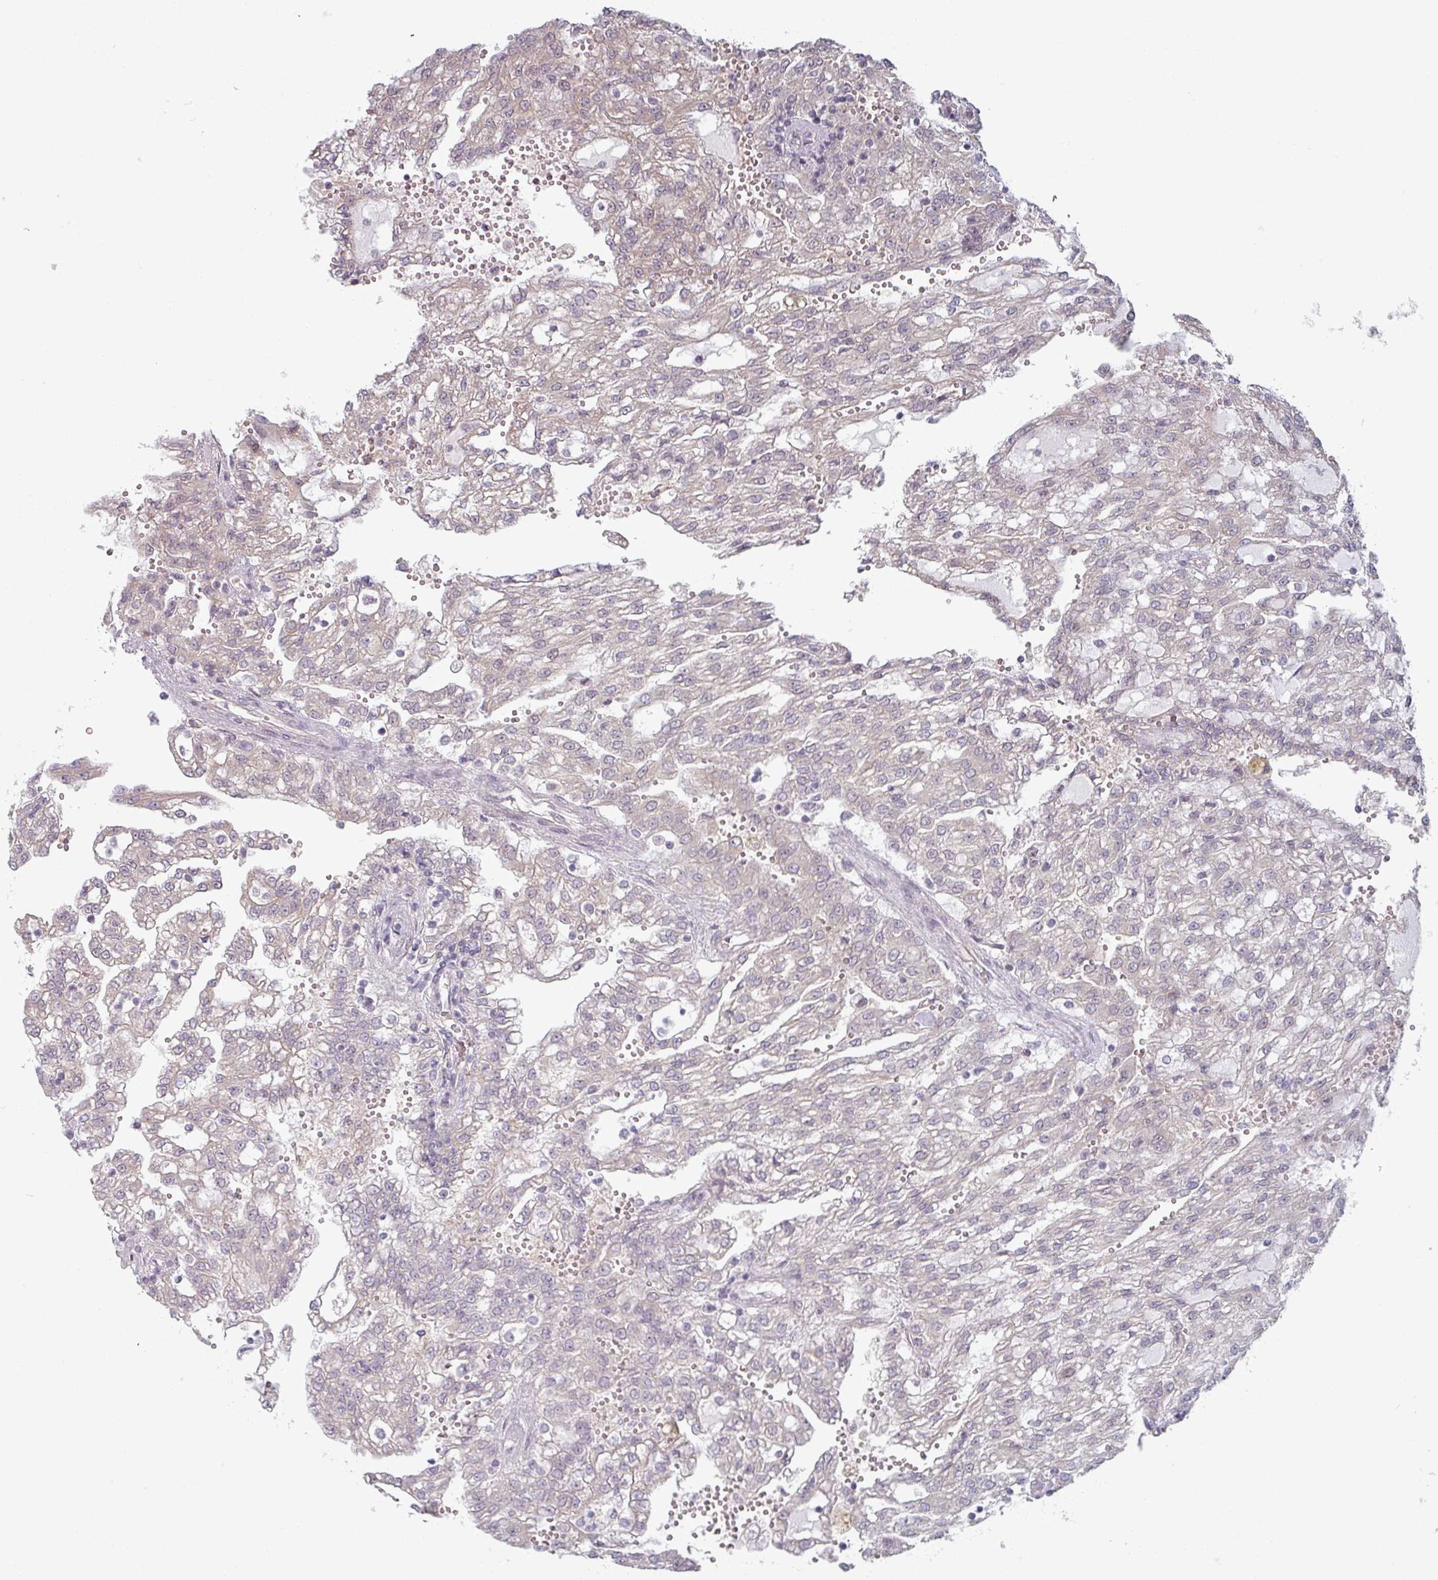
{"staining": {"intensity": "negative", "quantity": "none", "location": "none"}, "tissue": "renal cancer", "cell_type": "Tumor cells", "image_type": "cancer", "snomed": [{"axis": "morphology", "description": "Adenocarcinoma, NOS"}, {"axis": "topography", "description": "Kidney"}], "caption": "Tumor cells show no significant protein staining in renal cancer (adenocarcinoma).", "gene": "PLEKHJ1", "patient": {"sex": "male", "age": 63}}